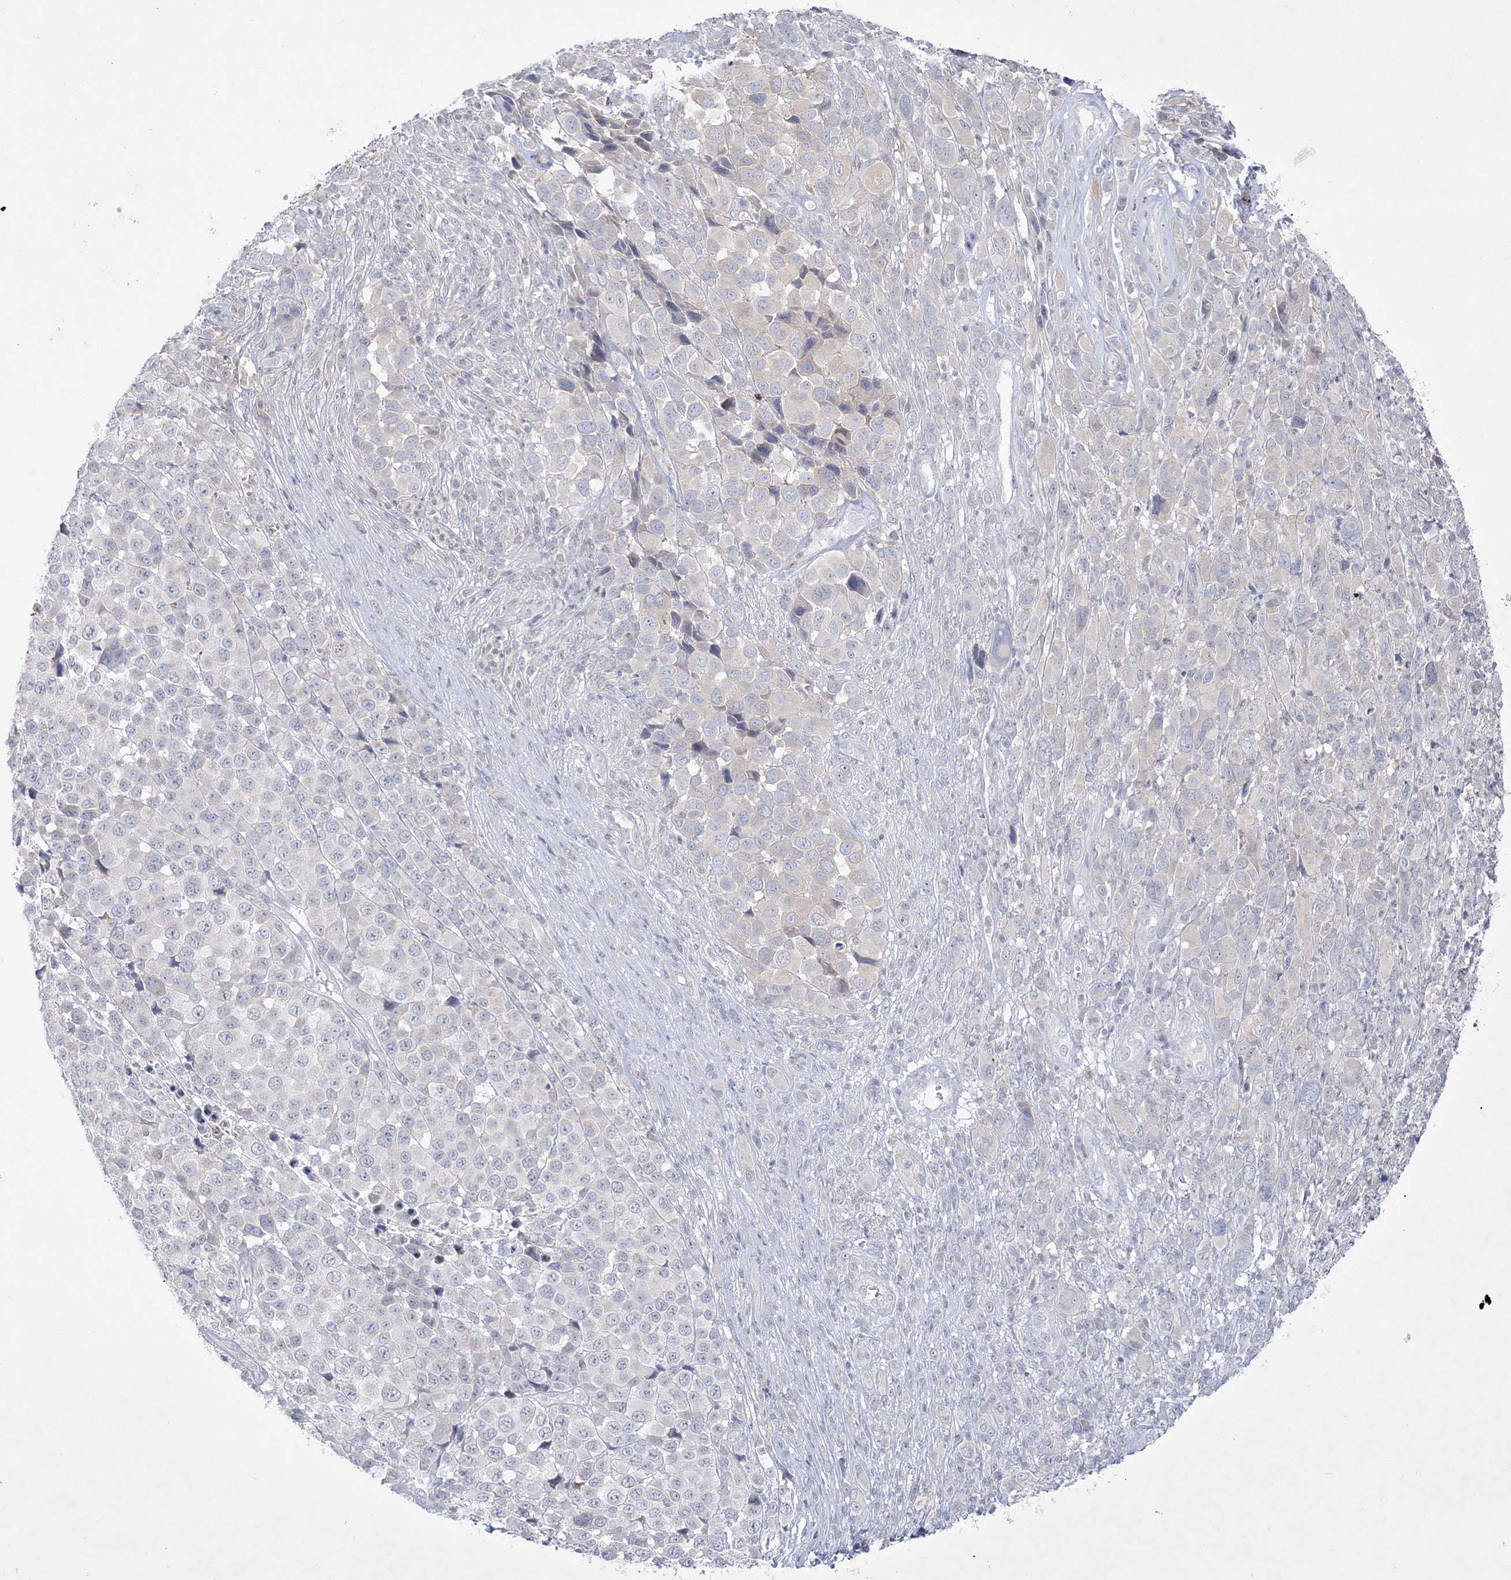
{"staining": {"intensity": "negative", "quantity": "none", "location": "none"}, "tissue": "melanoma", "cell_type": "Tumor cells", "image_type": "cancer", "snomed": [{"axis": "morphology", "description": "Malignant melanoma, NOS"}, {"axis": "topography", "description": "Skin of trunk"}], "caption": "There is no significant staining in tumor cells of melanoma.", "gene": "WDR27", "patient": {"sex": "male", "age": 71}}